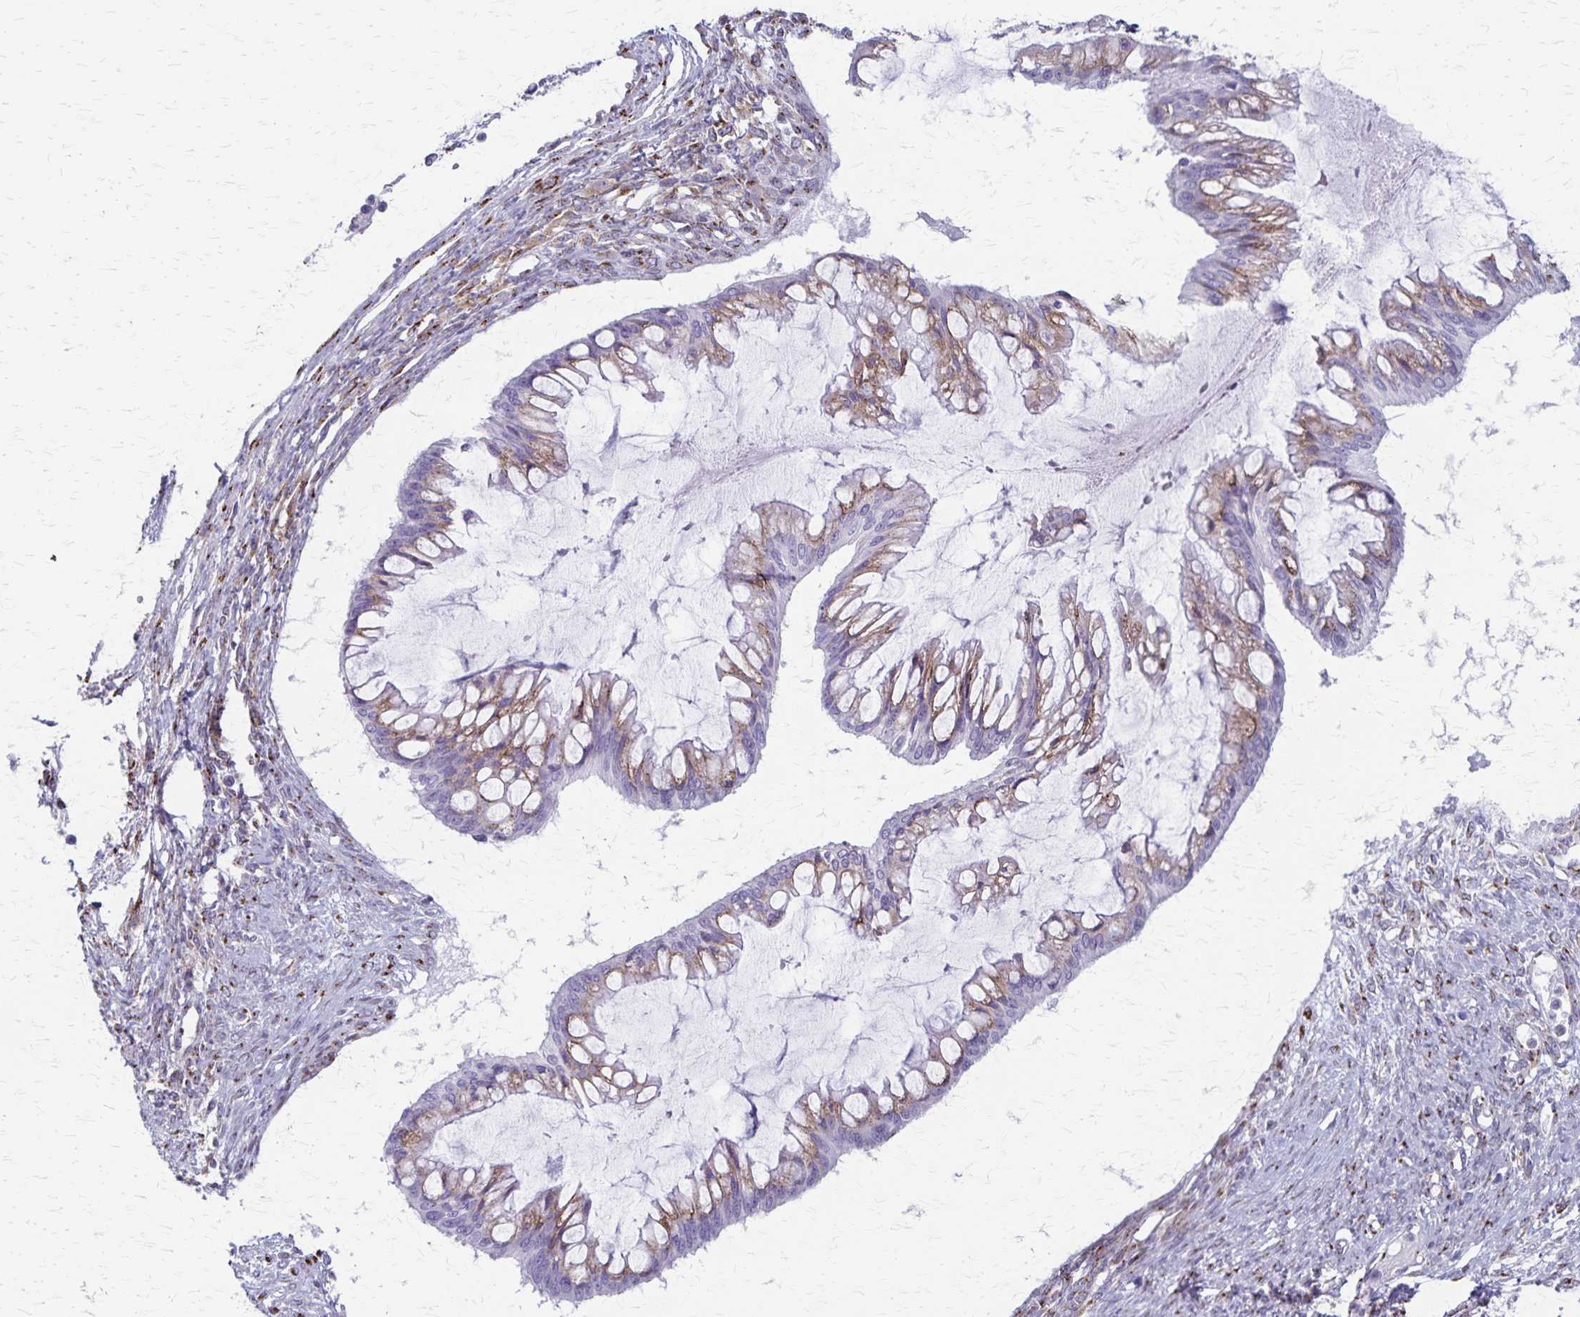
{"staining": {"intensity": "weak", "quantity": "25%-75%", "location": "cytoplasmic/membranous"}, "tissue": "ovarian cancer", "cell_type": "Tumor cells", "image_type": "cancer", "snomed": [{"axis": "morphology", "description": "Cystadenocarcinoma, mucinous, NOS"}, {"axis": "topography", "description": "Ovary"}], "caption": "This is a photomicrograph of immunohistochemistry (IHC) staining of ovarian cancer (mucinous cystadenocarcinoma), which shows weak expression in the cytoplasmic/membranous of tumor cells.", "gene": "MCFD2", "patient": {"sex": "female", "age": 73}}